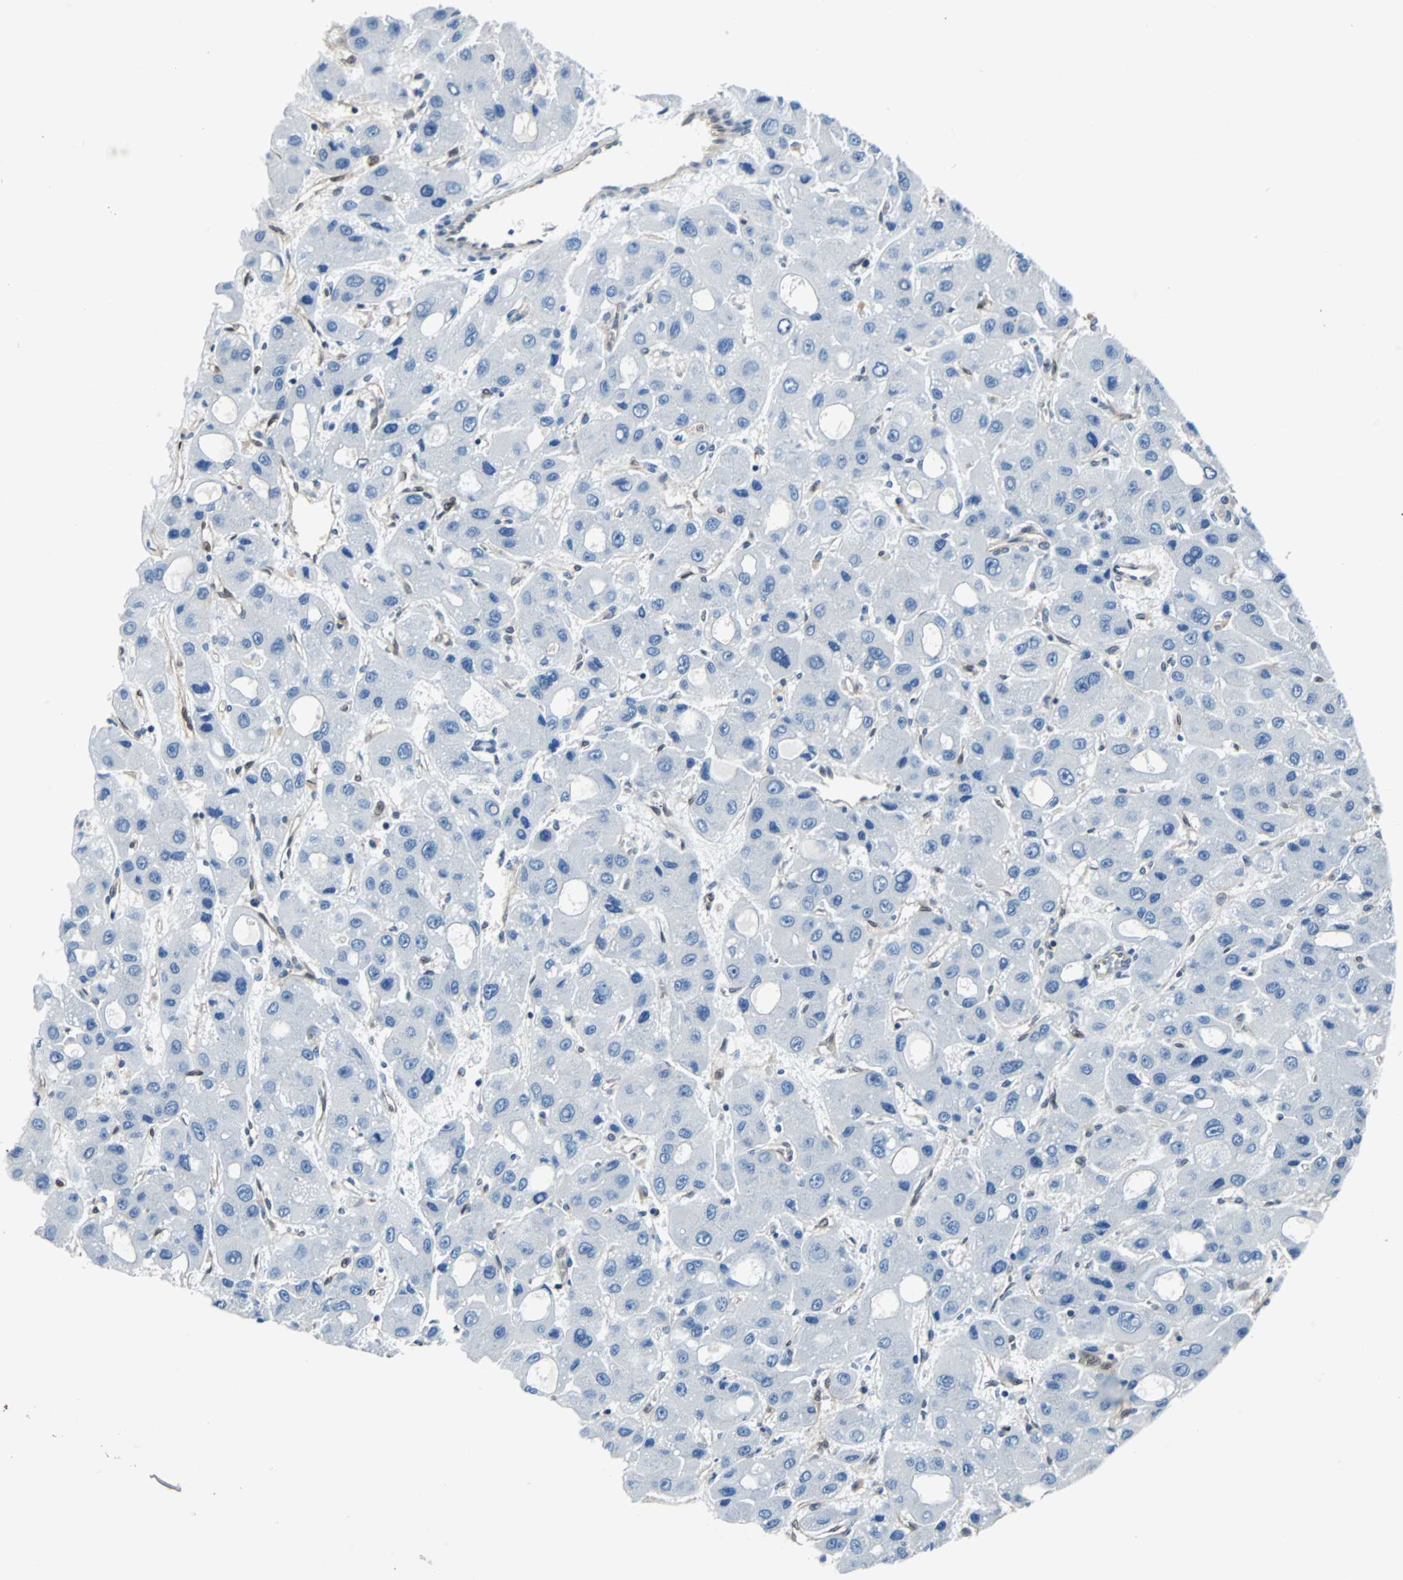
{"staining": {"intensity": "negative", "quantity": "none", "location": "none"}, "tissue": "liver cancer", "cell_type": "Tumor cells", "image_type": "cancer", "snomed": [{"axis": "morphology", "description": "Carcinoma, Hepatocellular, NOS"}, {"axis": "topography", "description": "Liver"}], "caption": "This is an immunohistochemistry (IHC) photomicrograph of liver cancer. There is no staining in tumor cells.", "gene": "MAP2K6", "patient": {"sex": "male", "age": 55}}